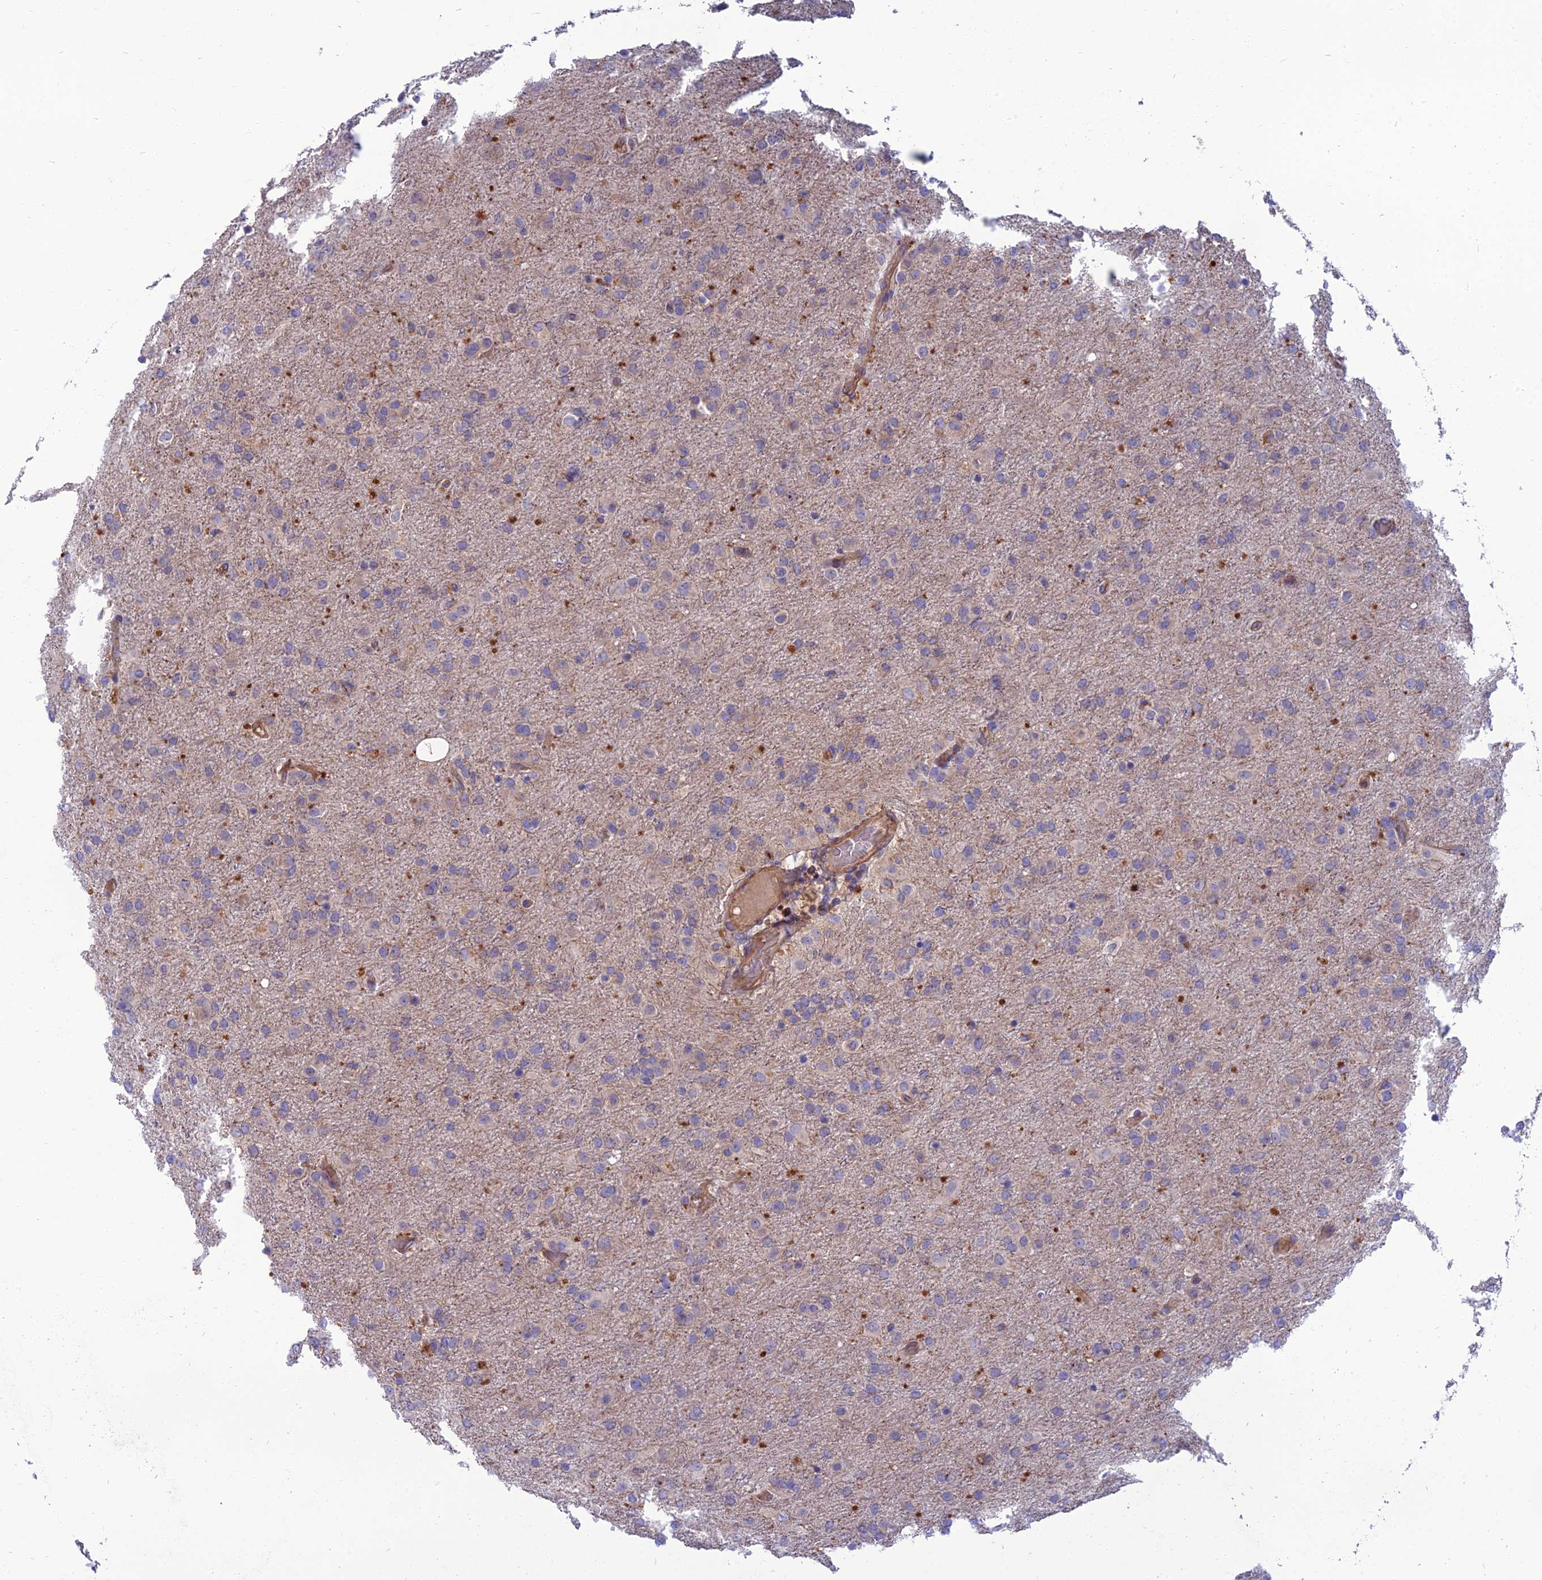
{"staining": {"intensity": "negative", "quantity": "none", "location": "none"}, "tissue": "glioma", "cell_type": "Tumor cells", "image_type": "cancer", "snomed": [{"axis": "morphology", "description": "Glioma, malignant, Low grade"}, {"axis": "topography", "description": "Brain"}], "caption": "Immunohistochemistry micrograph of neoplastic tissue: human glioma stained with DAB exhibits no significant protein positivity in tumor cells. The staining is performed using DAB (3,3'-diaminobenzidine) brown chromogen with nuclei counter-stained in using hematoxylin.", "gene": "WDR24", "patient": {"sex": "male", "age": 65}}